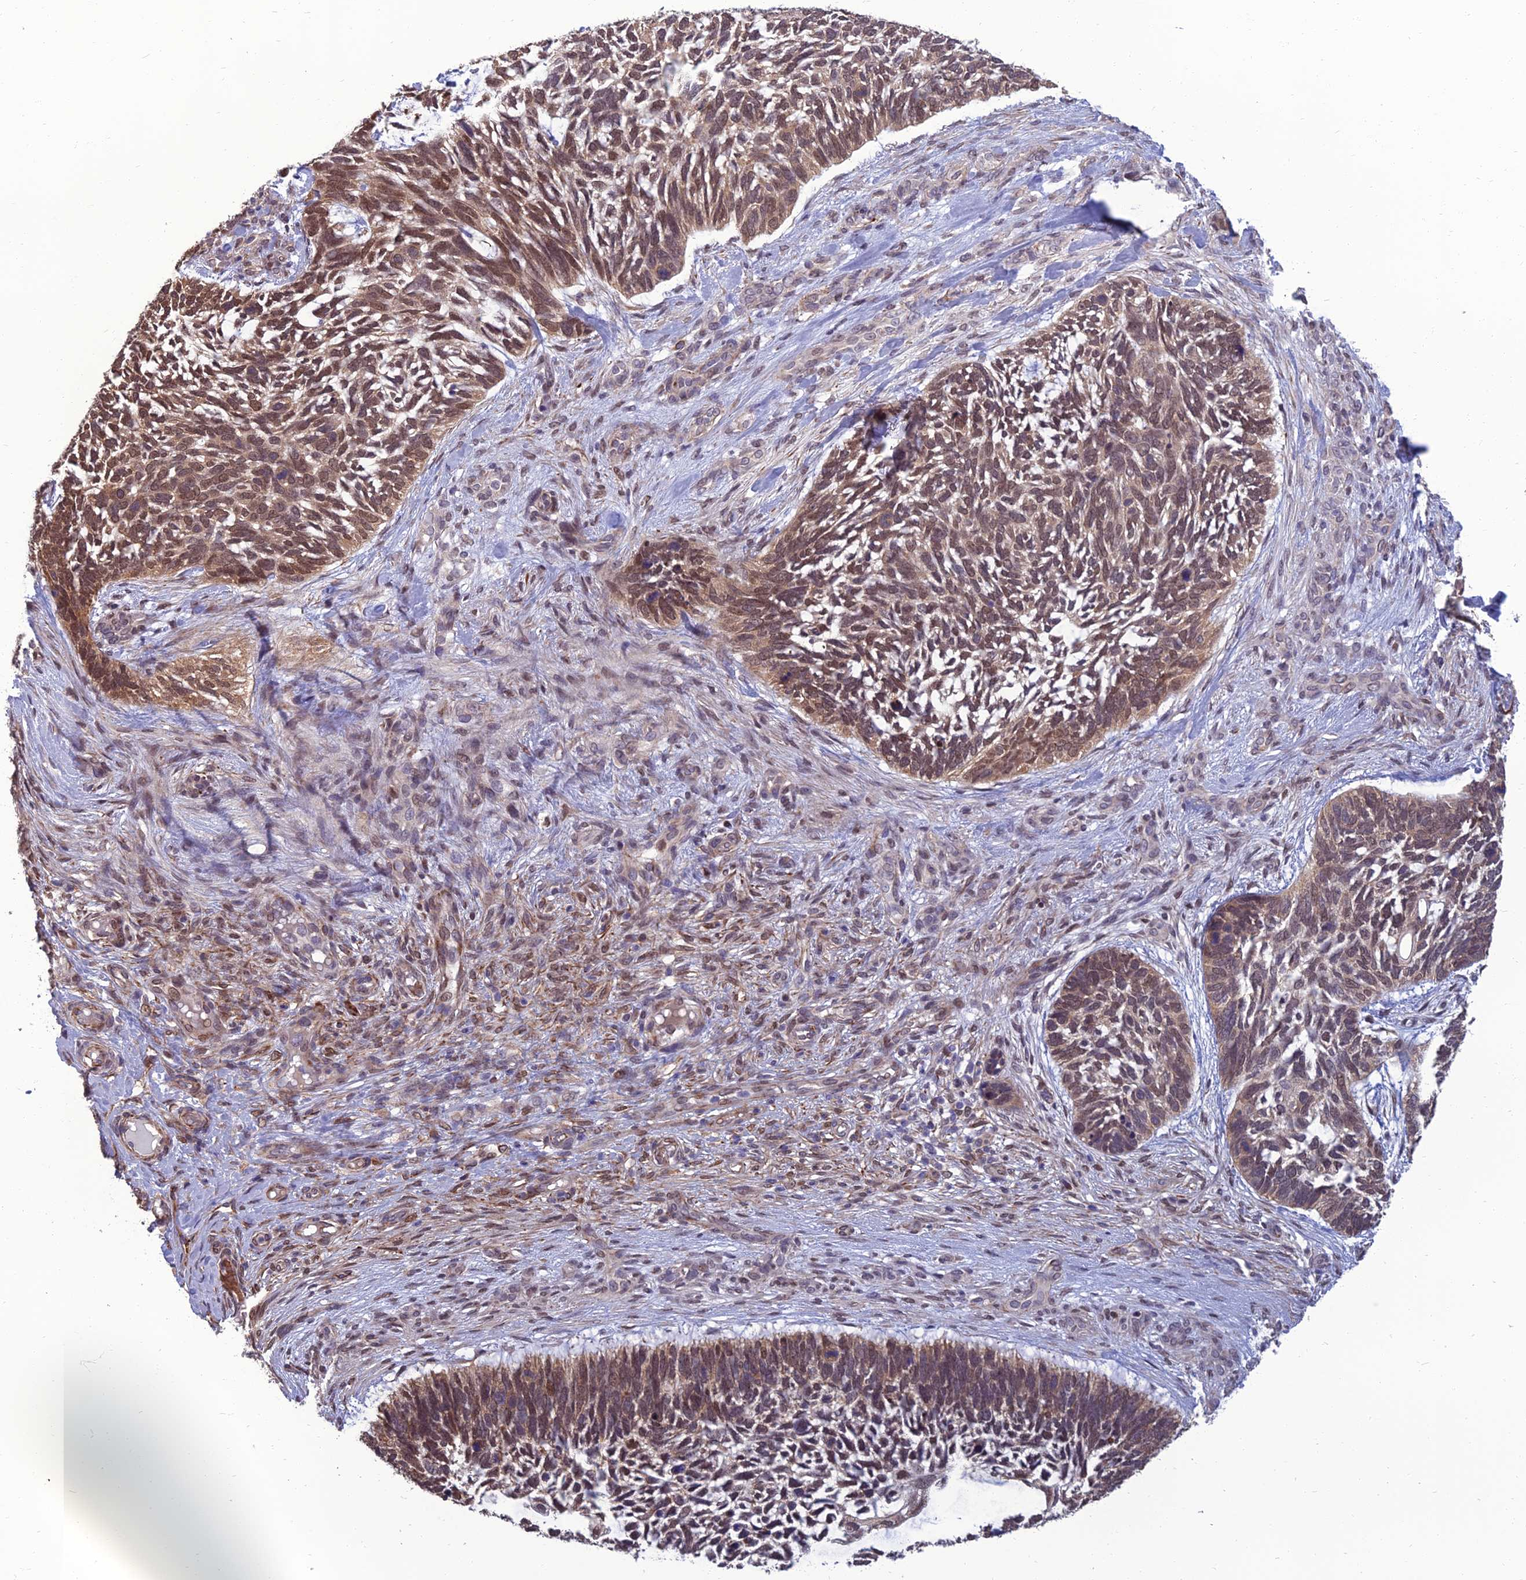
{"staining": {"intensity": "moderate", "quantity": ">75%", "location": "cytoplasmic/membranous,nuclear"}, "tissue": "skin cancer", "cell_type": "Tumor cells", "image_type": "cancer", "snomed": [{"axis": "morphology", "description": "Basal cell carcinoma"}, {"axis": "topography", "description": "Skin"}], "caption": "Skin cancer stained with a brown dye reveals moderate cytoplasmic/membranous and nuclear positive expression in about >75% of tumor cells.", "gene": "NR4A3", "patient": {"sex": "male", "age": 88}}